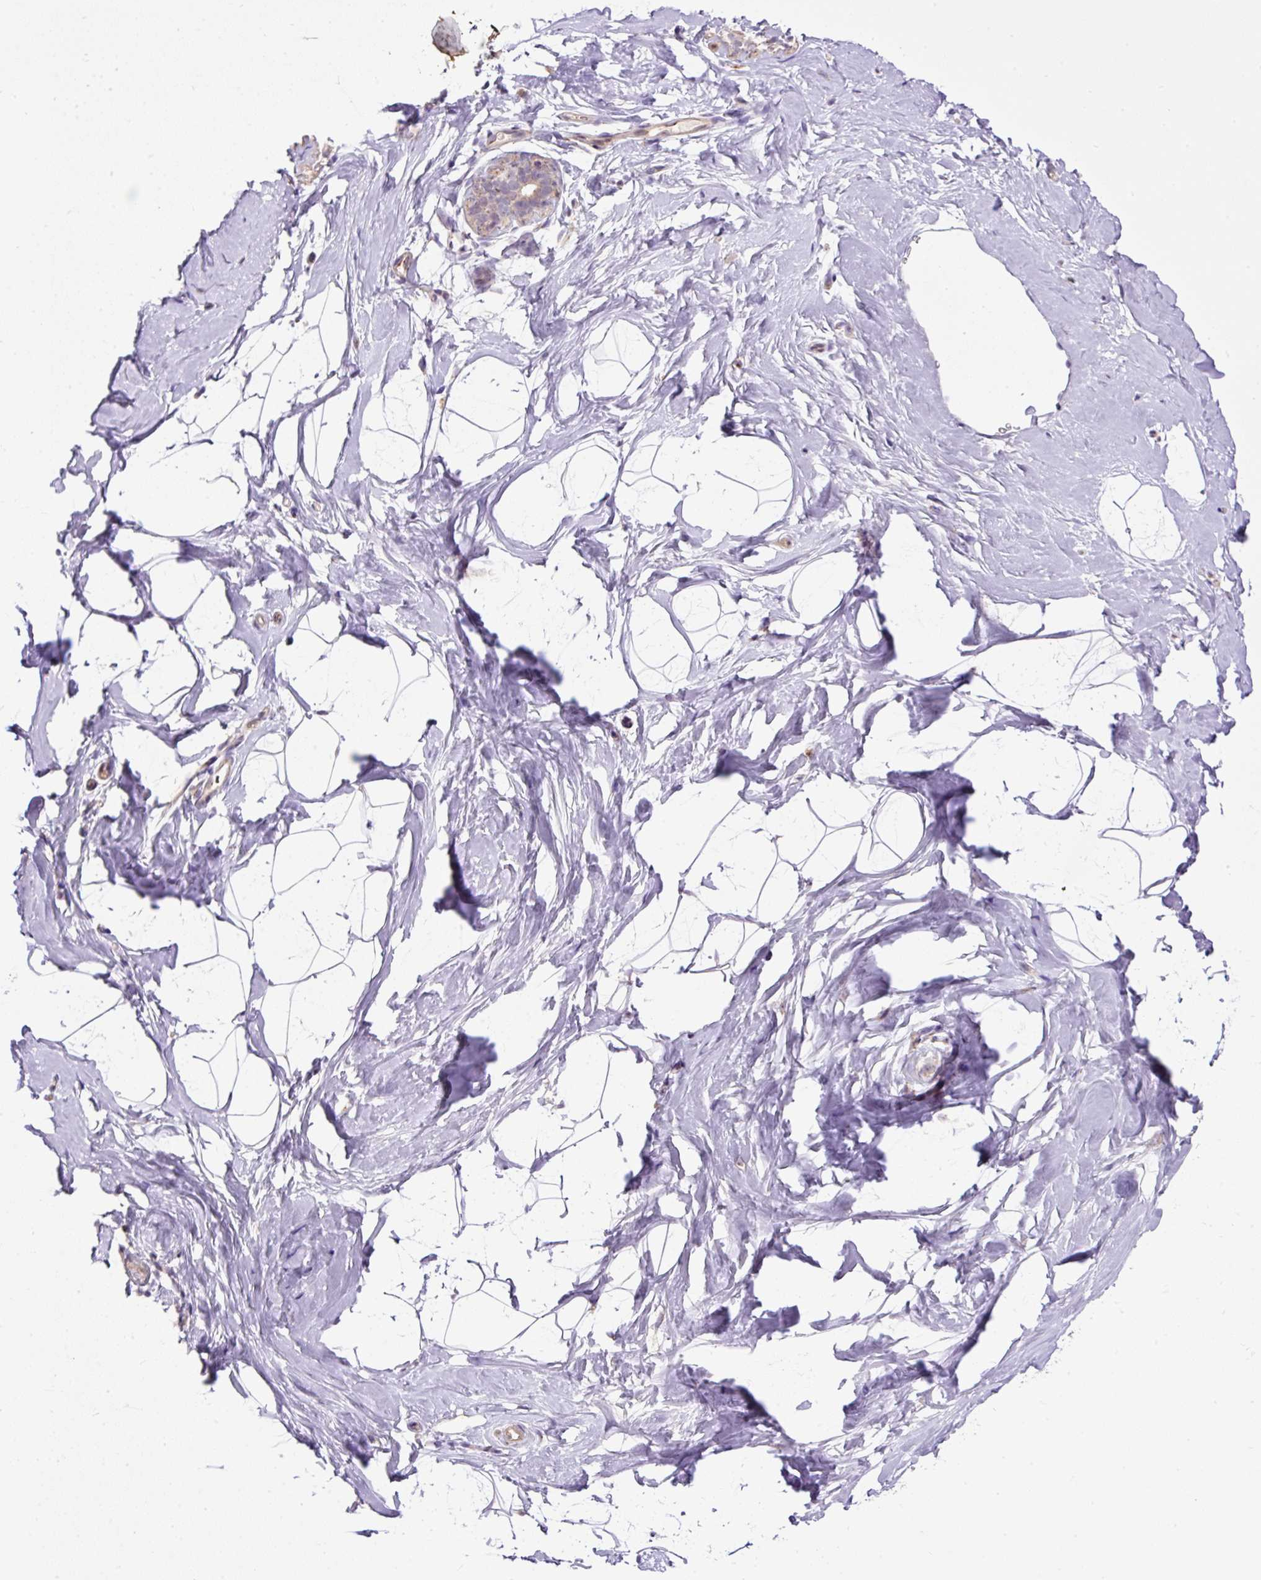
{"staining": {"intensity": "negative", "quantity": "none", "location": "none"}, "tissue": "breast", "cell_type": "Adipocytes", "image_type": "normal", "snomed": [{"axis": "morphology", "description": "Normal tissue, NOS"}, {"axis": "topography", "description": "Breast"}], "caption": "There is no significant positivity in adipocytes of breast. The staining is performed using DAB brown chromogen with nuclei counter-stained in using hematoxylin.", "gene": "ZNF547", "patient": {"sex": "female", "age": 32}}